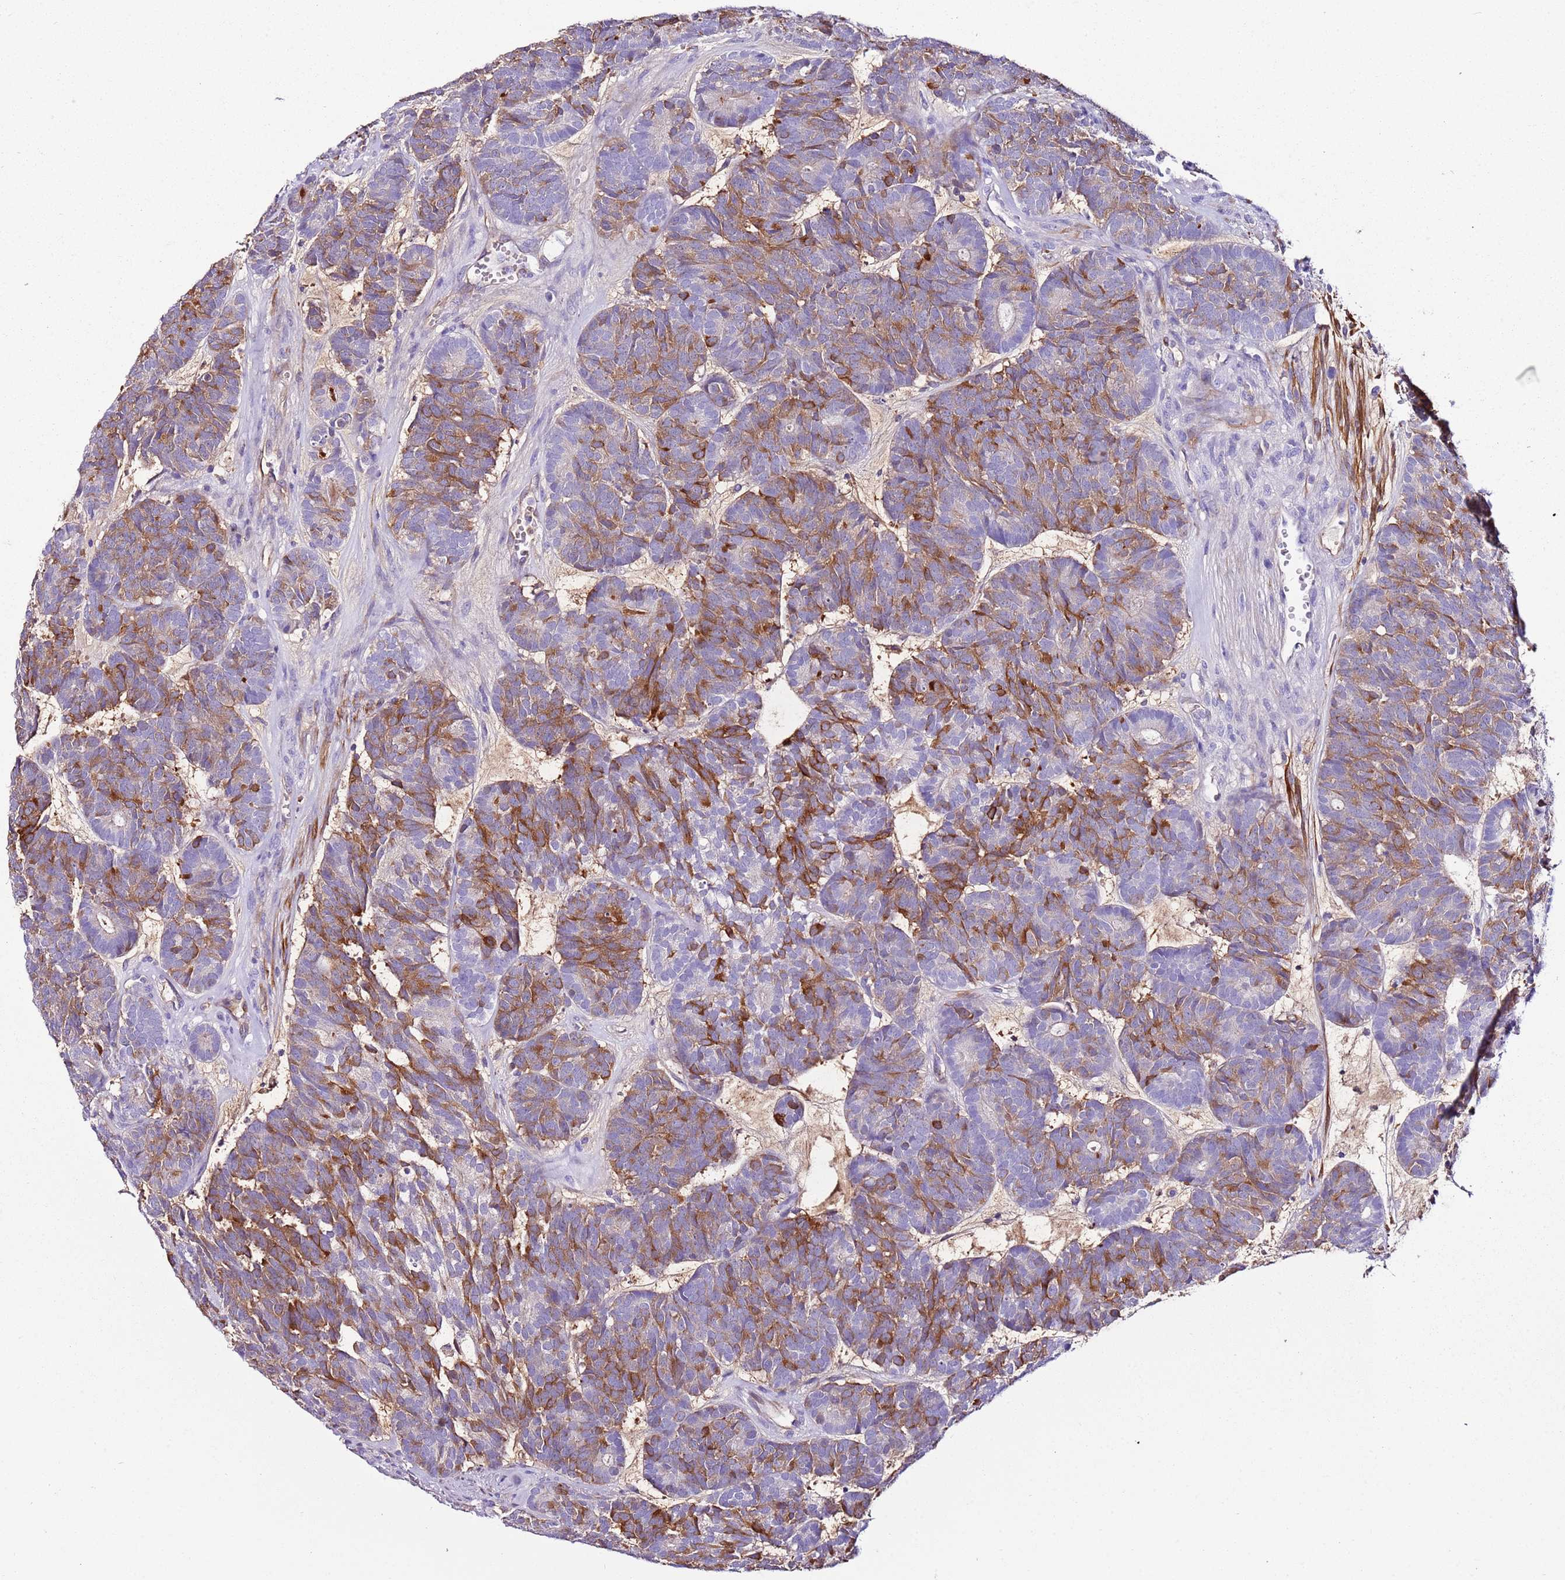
{"staining": {"intensity": "moderate", "quantity": "25%-75%", "location": "cytoplasmic/membranous"}, "tissue": "head and neck cancer", "cell_type": "Tumor cells", "image_type": "cancer", "snomed": [{"axis": "morphology", "description": "Adenocarcinoma, NOS"}, {"axis": "topography", "description": "Head-Neck"}], "caption": "Protein staining by immunohistochemistry (IHC) demonstrates moderate cytoplasmic/membranous staining in approximately 25%-75% of tumor cells in head and neck cancer. (DAB (3,3'-diaminobenzidine) IHC, brown staining for protein, blue staining for nuclei).", "gene": "FAM174C", "patient": {"sex": "female", "age": 81}}